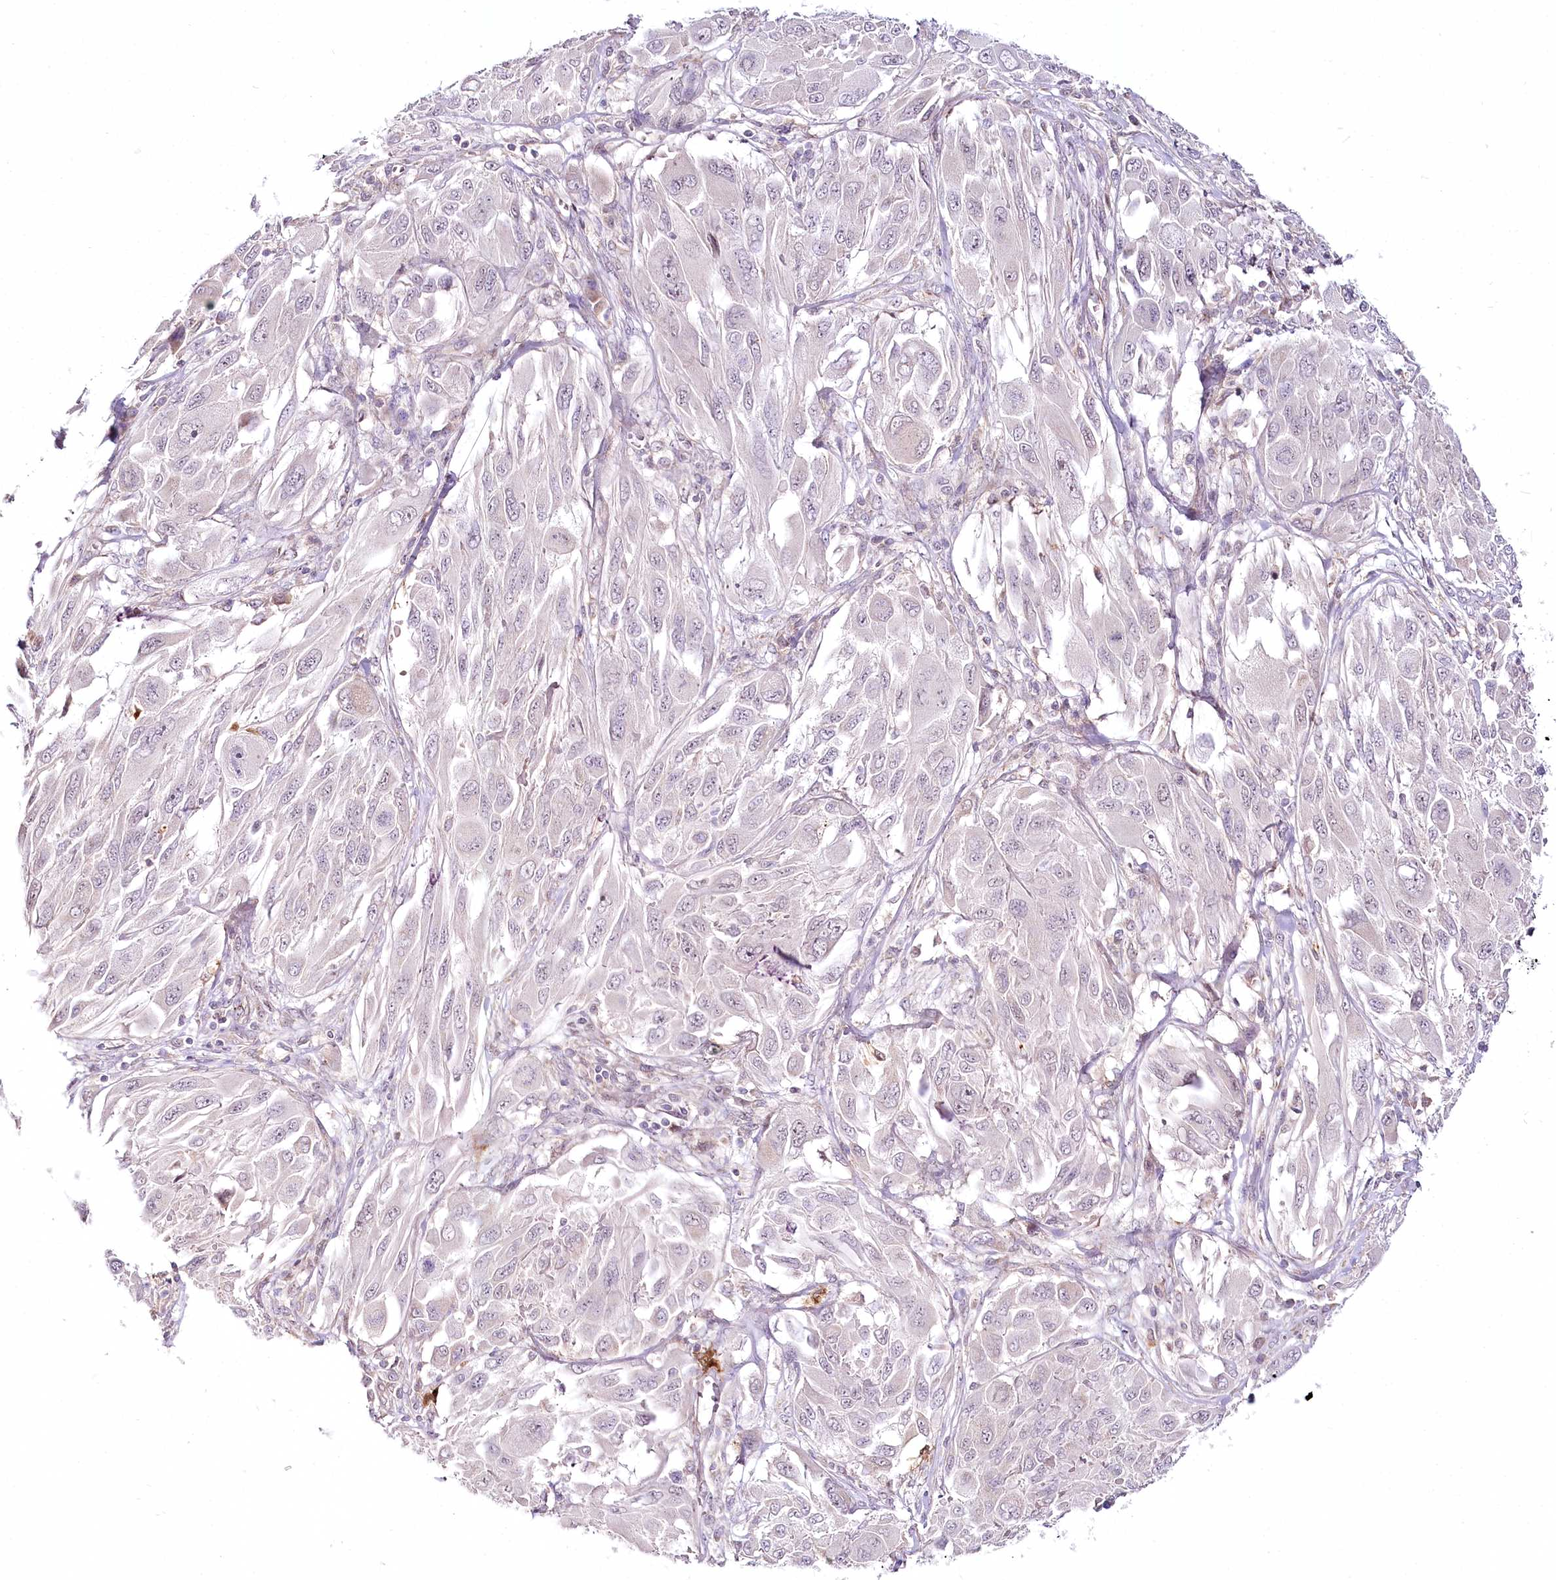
{"staining": {"intensity": "negative", "quantity": "none", "location": "none"}, "tissue": "melanoma", "cell_type": "Tumor cells", "image_type": "cancer", "snomed": [{"axis": "morphology", "description": "Malignant melanoma, NOS"}, {"axis": "topography", "description": "Skin"}], "caption": "This micrograph is of malignant melanoma stained with immunohistochemistry to label a protein in brown with the nuclei are counter-stained blue. There is no positivity in tumor cells.", "gene": "VWA5A", "patient": {"sex": "female", "age": 91}}